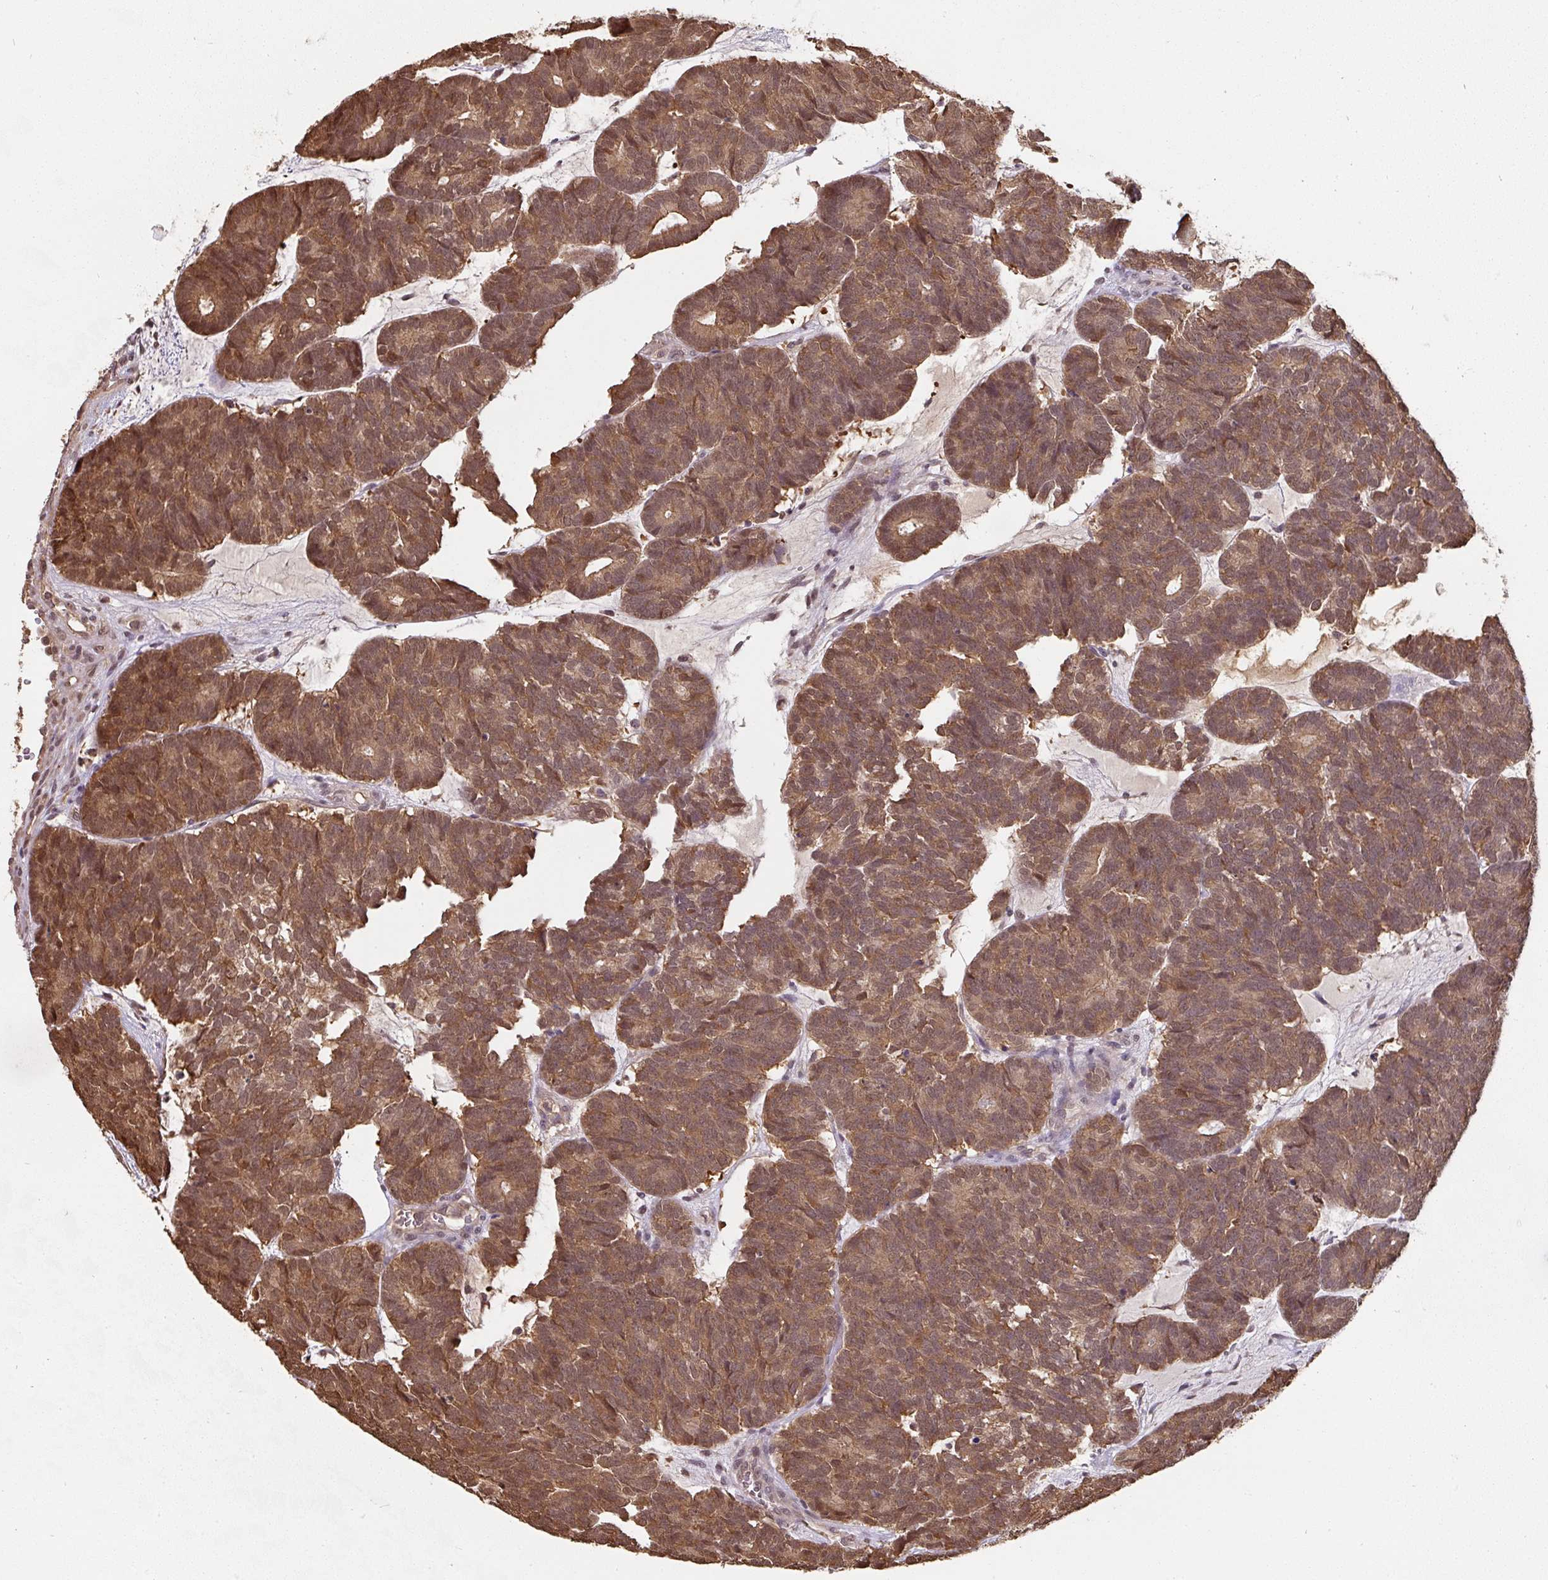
{"staining": {"intensity": "moderate", "quantity": ">75%", "location": "cytoplasmic/membranous,nuclear"}, "tissue": "head and neck cancer", "cell_type": "Tumor cells", "image_type": "cancer", "snomed": [{"axis": "morphology", "description": "Adenocarcinoma, NOS"}, {"axis": "topography", "description": "Head-Neck"}], "caption": "Moderate cytoplasmic/membranous and nuclear protein staining is identified in about >75% of tumor cells in head and neck adenocarcinoma.", "gene": "ST13", "patient": {"sex": "female", "age": 81}}